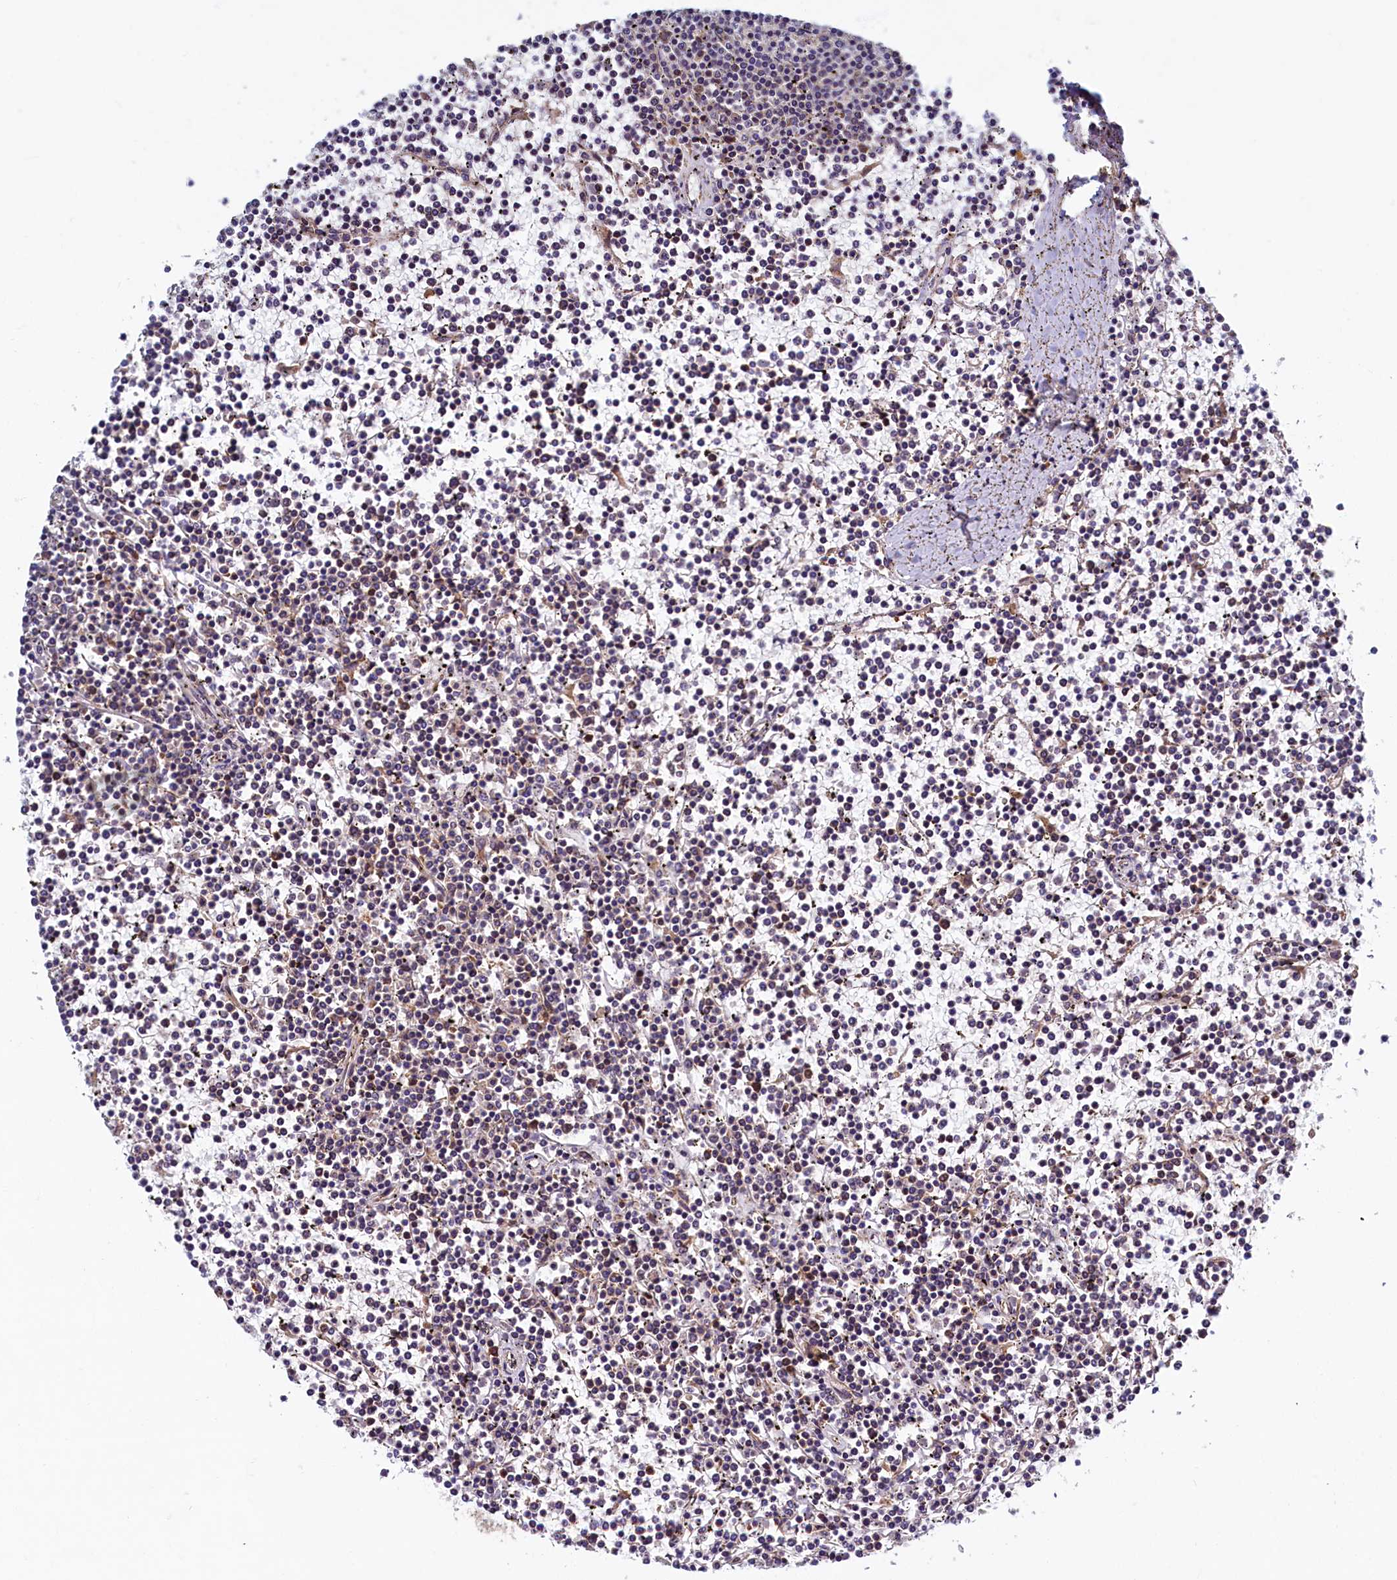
{"staining": {"intensity": "negative", "quantity": "none", "location": "none"}, "tissue": "lymphoma", "cell_type": "Tumor cells", "image_type": "cancer", "snomed": [{"axis": "morphology", "description": "Malignant lymphoma, non-Hodgkin's type, Low grade"}, {"axis": "topography", "description": "Spleen"}], "caption": "An IHC micrograph of malignant lymphoma, non-Hodgkin's type (low-grade) is shown. There is no staining in tumor cells of malignant lymphoma, non-Hodgkin's type (low-grade). (Brightfield microscopy of DAB IHC at high magnification).", "gene": "SLC16A14", "patient": {"sex": "female", "age": 19}}